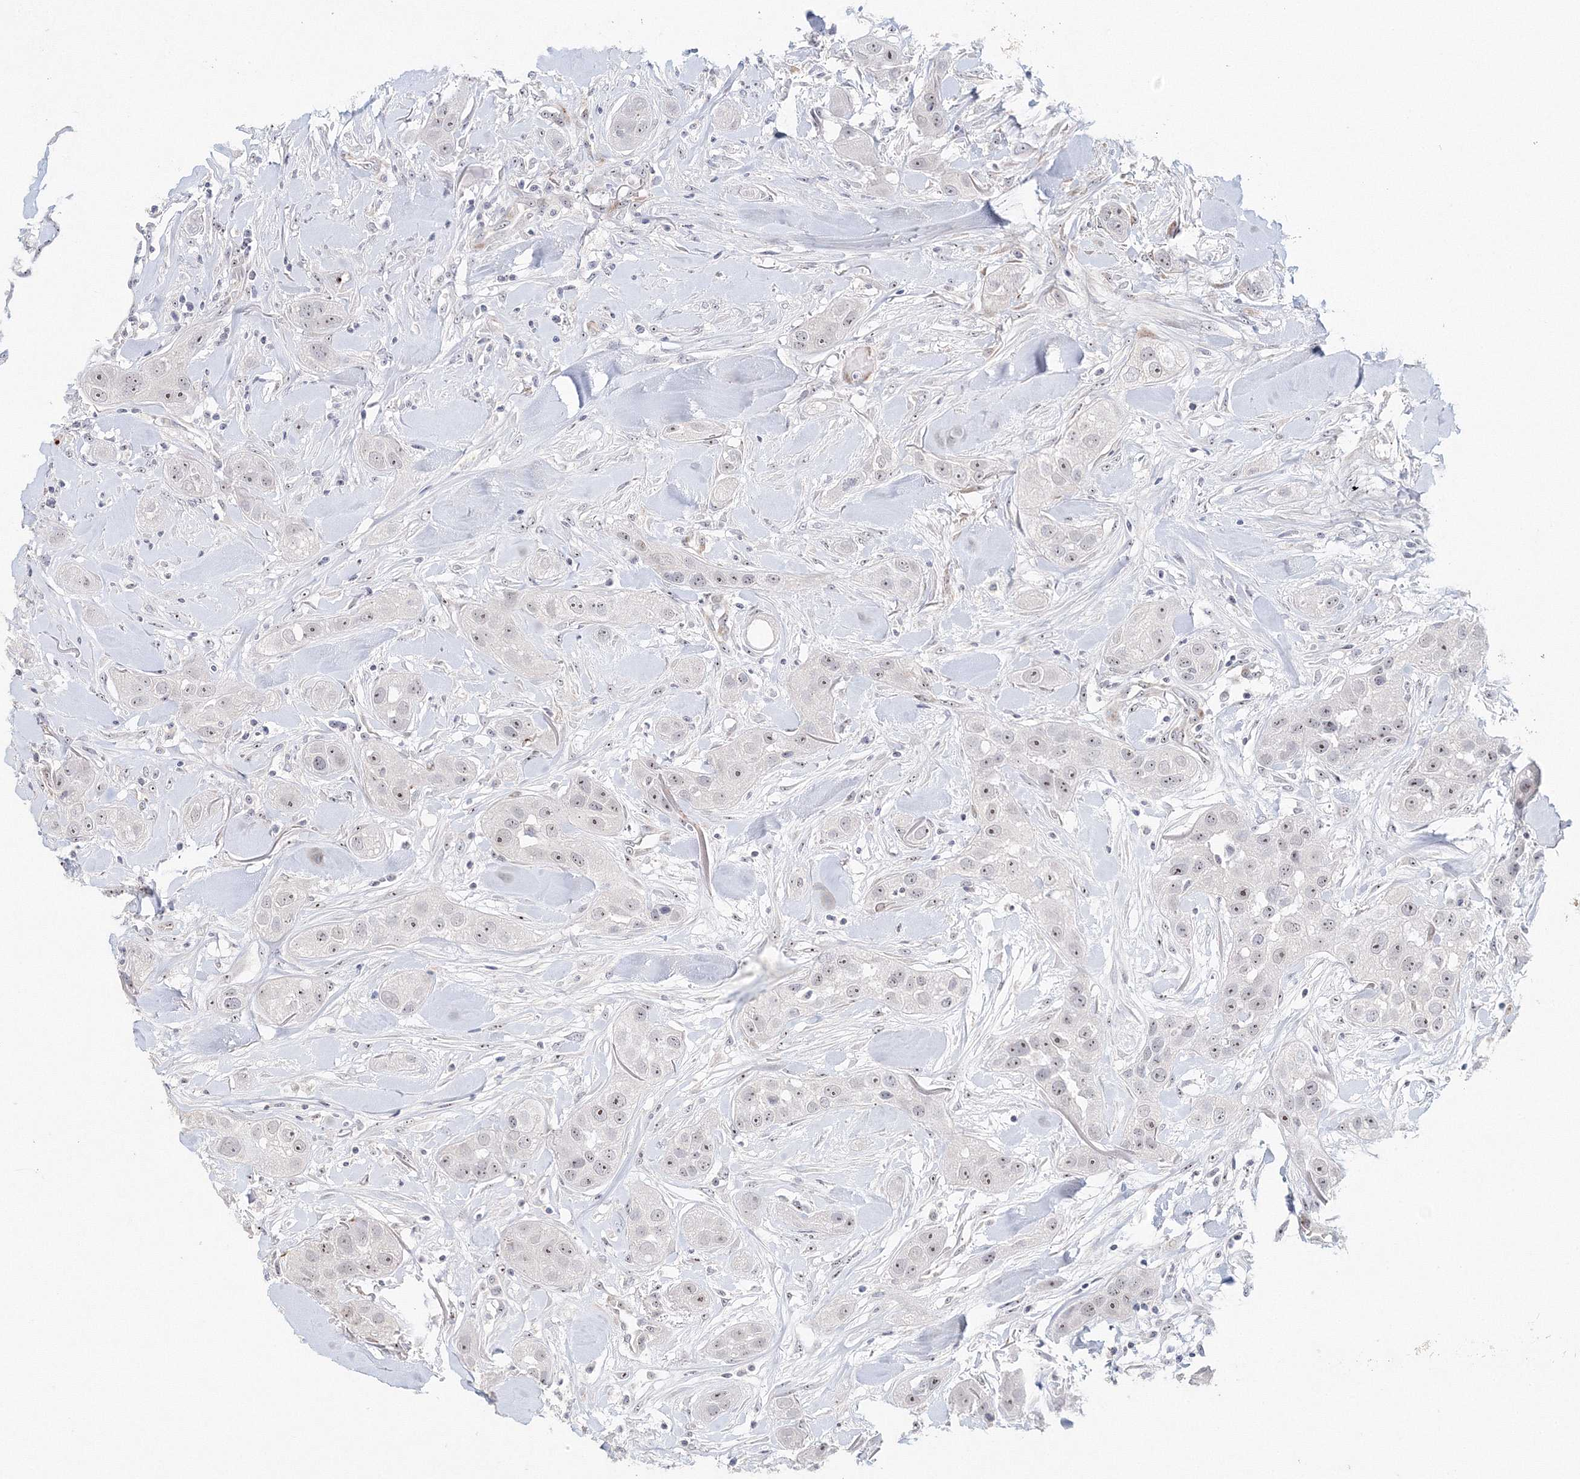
{"staining": {"intensity": "moderate", "quantity": "<25%", "location": "nuclear"}, "tissue": "head and neck cancer", "cell_type": "Tumor cells", "image_type": "cancer", "snomed": [{"axis": "morphology", "description": "Normal tissue, NOS"}, {"axis": "morphology", "description": "Squamous cell carcinoma, NOS"}, {"axis": "topography", "description": "Skeletal muscle"}, {"axis": "topography", "description": "Head-Neck"}], "caption": "About <25% of tumor cells in head and neck cancer demonstrate moderate nuclear protein expression as visualized by brown immunohistochemical staining.", "gene": "SIRT7", "patient": {"sex": "male", "age": 51}}